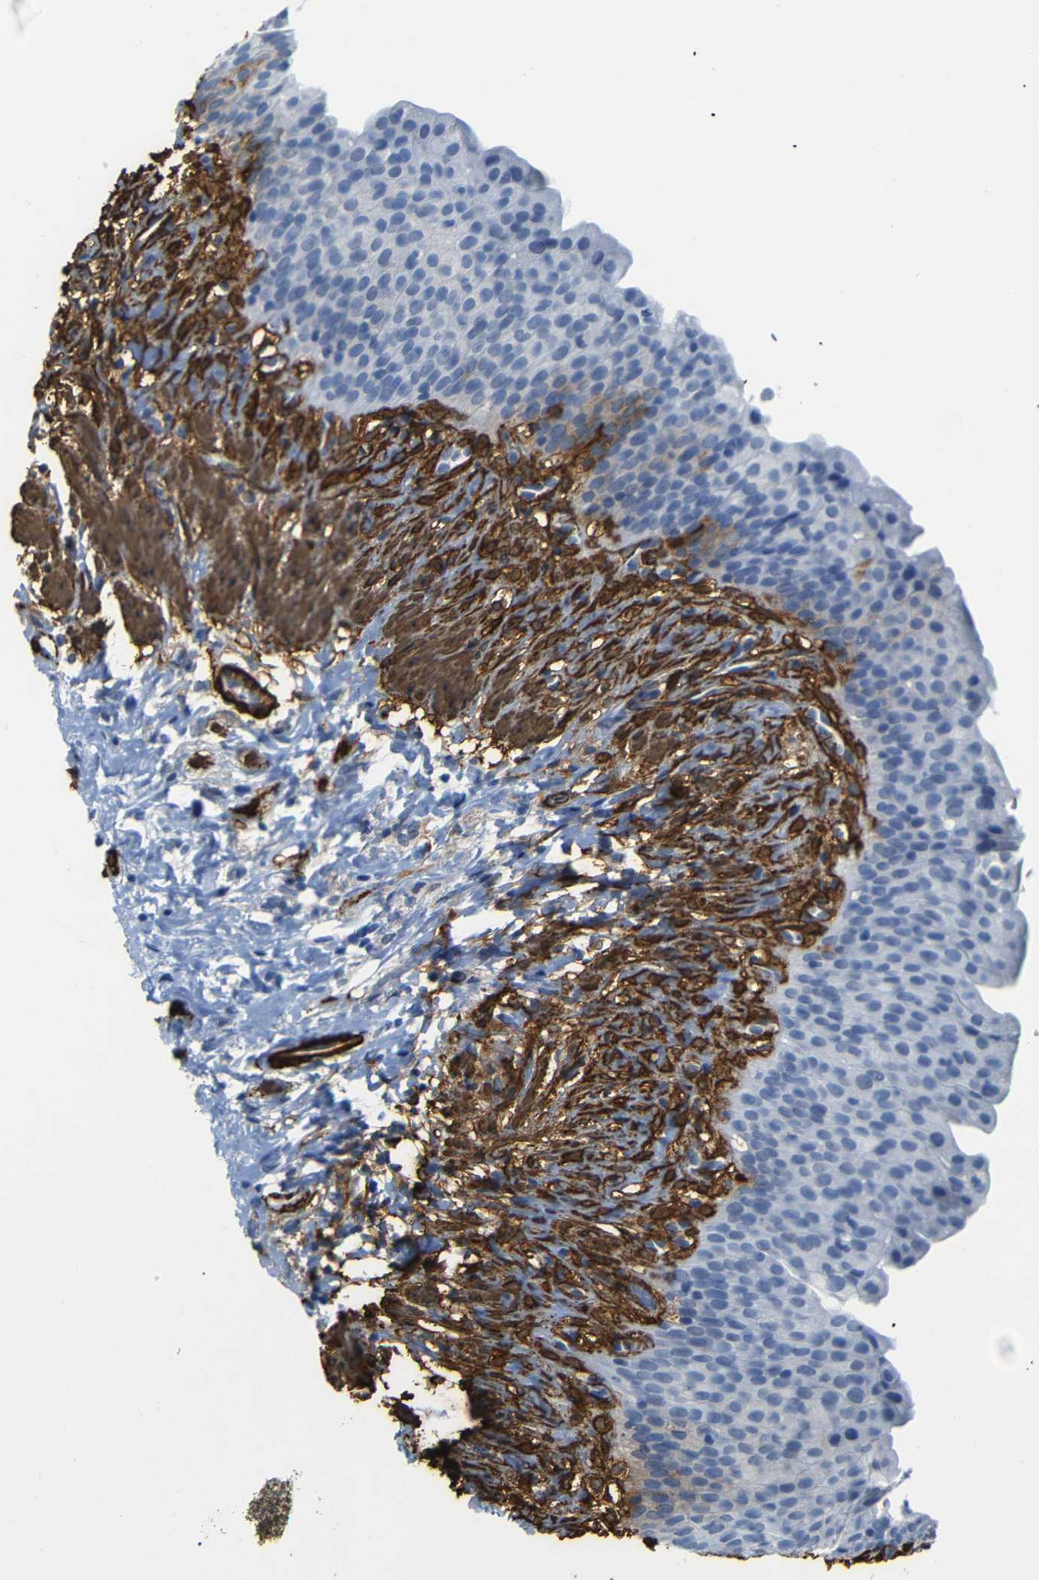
{"staining": {"intensity": "negative", "quantity": "none", "location": "none"}, "tissue": "urinary bladder", "cell_type": "Urothelial cells", "image_type": "normal", "snomed": [{"axis": "morphology", "description": "Normal tissue, NOS"}, {"axis": "topography", "description": "Urinary bladder"}], "caption": "Protein analysis of normal urinary bladder exhibits no significant staining in urothelial cells.", "gene": "ACTA2", "patient": {"sex": "female", "age": 79}}